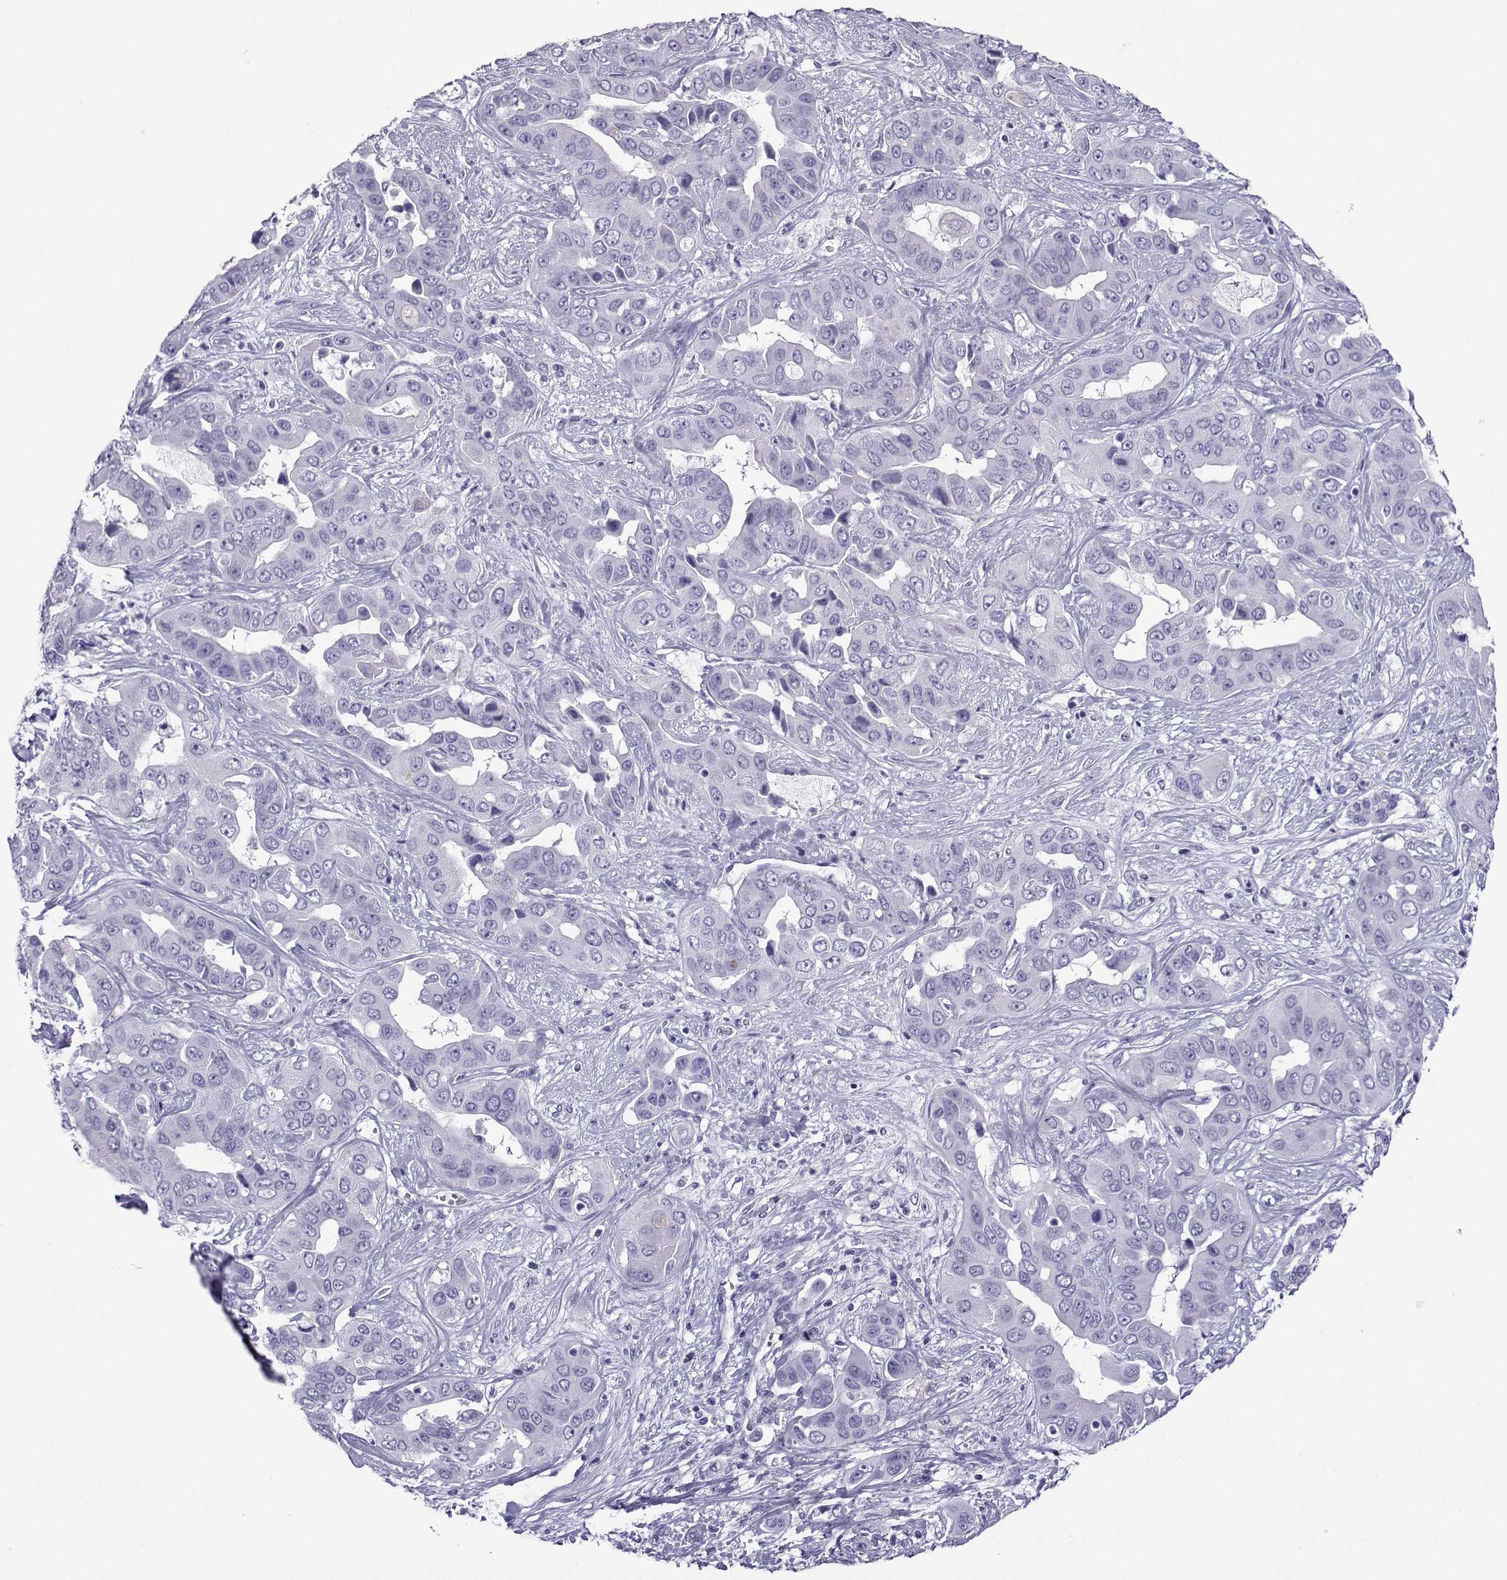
{"staining": {"intensity": "negative", "quantity": "none", "location": "none"}, "tissue": "liver cancer", "cell_type": "Tumor cells", "image_type": "cancer", "snomed": [{"axis": "morphology", "description": "Cholangiocarcinoma"}, {"axis": "topography", "description": "Liver"}], "caption": "Protein analysis of liver cancer displays no significant expression in tumor cells.", "gene": "CD109", "patient": {"sex": "female", "age": 52}}